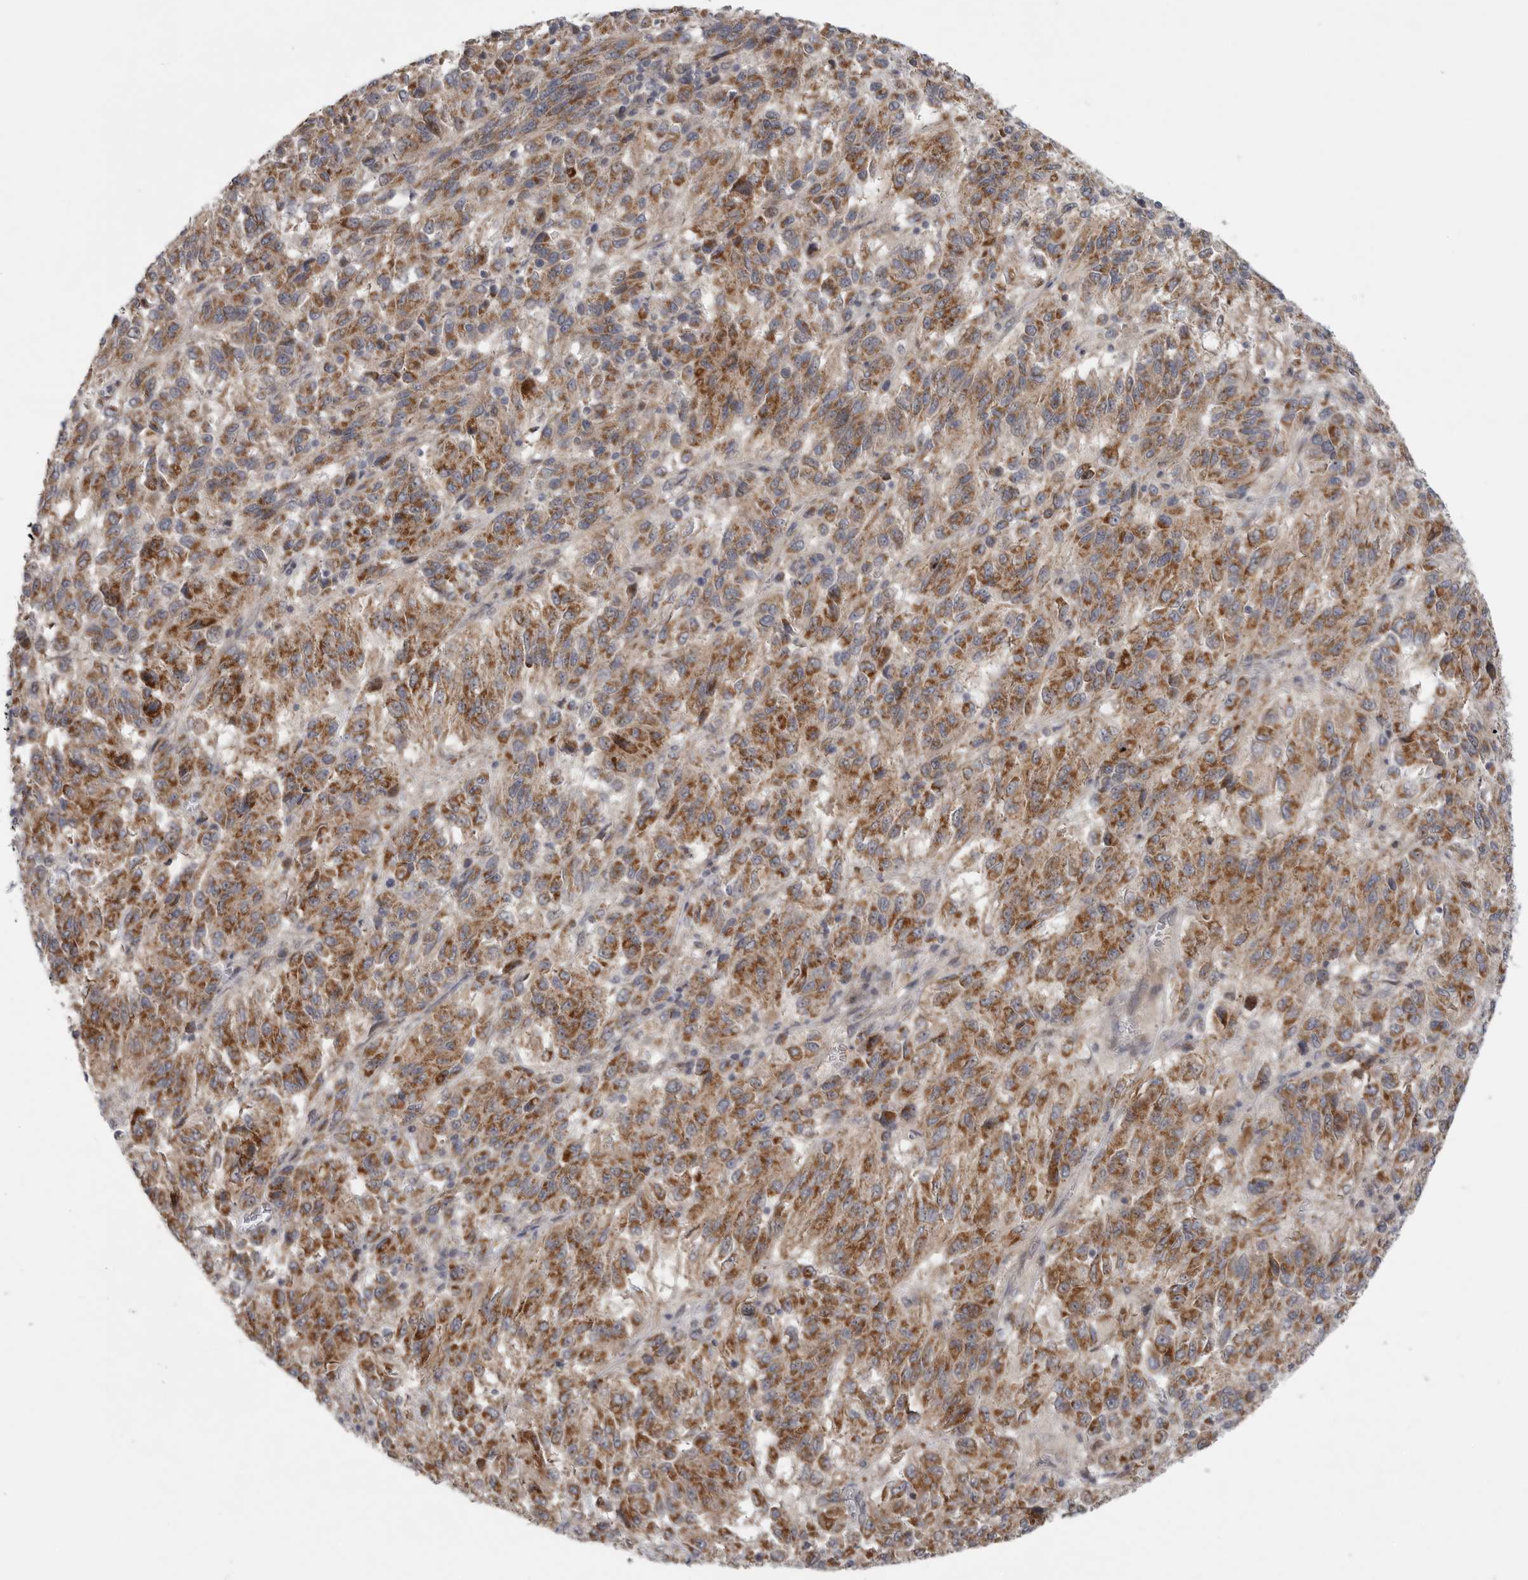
{"staining": {"intensity": "moderate", "quantity": ">75%", "location": "cytoplasmic/membranous"}, "tissue": "melanoma", "cell_type": "Tumor cells", "image_type": "cancer", "snomed": [{"axis": "morphology", "description": "Malignant melanoma, Metastatic site"}, {"axis": "topography", "description": "Lung"}], "caption": "Protein staining of melanoma tissue demonstrates moderate cytoplasmic/membranous staining in about >75% of tumor cells. The staining is performed using DAB brown chromogen to label protein expression. The nuclei are counter-stained blue using hematoxylin.", "gene": "FBXO43", "patient": {"sex": "male", "age": 64}}